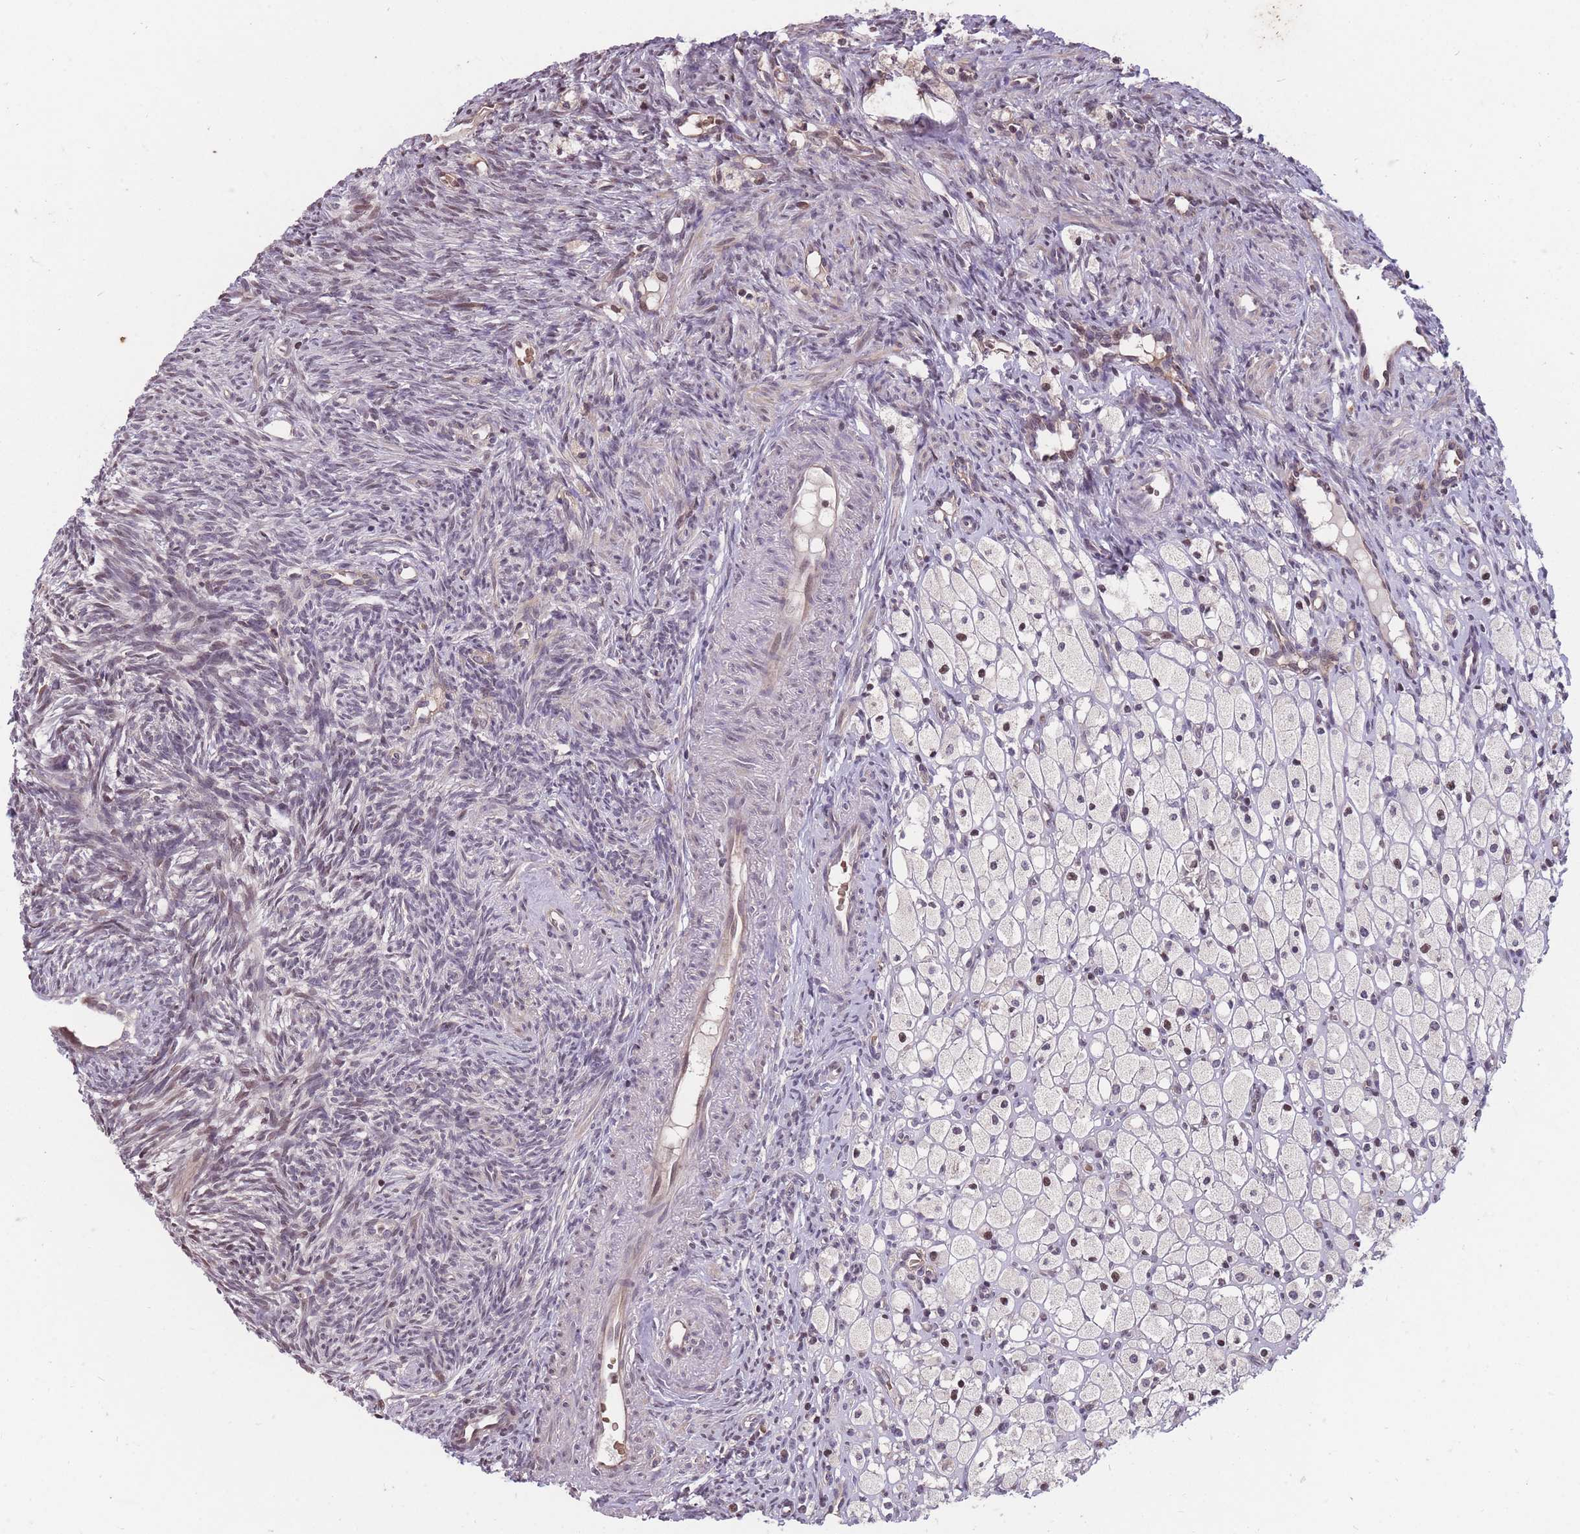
{"staining": {"intensity": "weak", "quantity": "<25%", "location": "nuclear"}, "tissue": "ovary", "cell_type": "Follicle cells", "image_type": "normal", "snomed": [{"axis": "morphology", "description": "Normal tissue, NOS"}, {"axis": "topography", "description": "Ovary"}], "caption": "IHC micrograph of unremarkable ovary stained for a protein (brown), which reveals no expression in follicle cells.", "gene": "GGT5", "patient": {"sex": "female", "age": 51}}